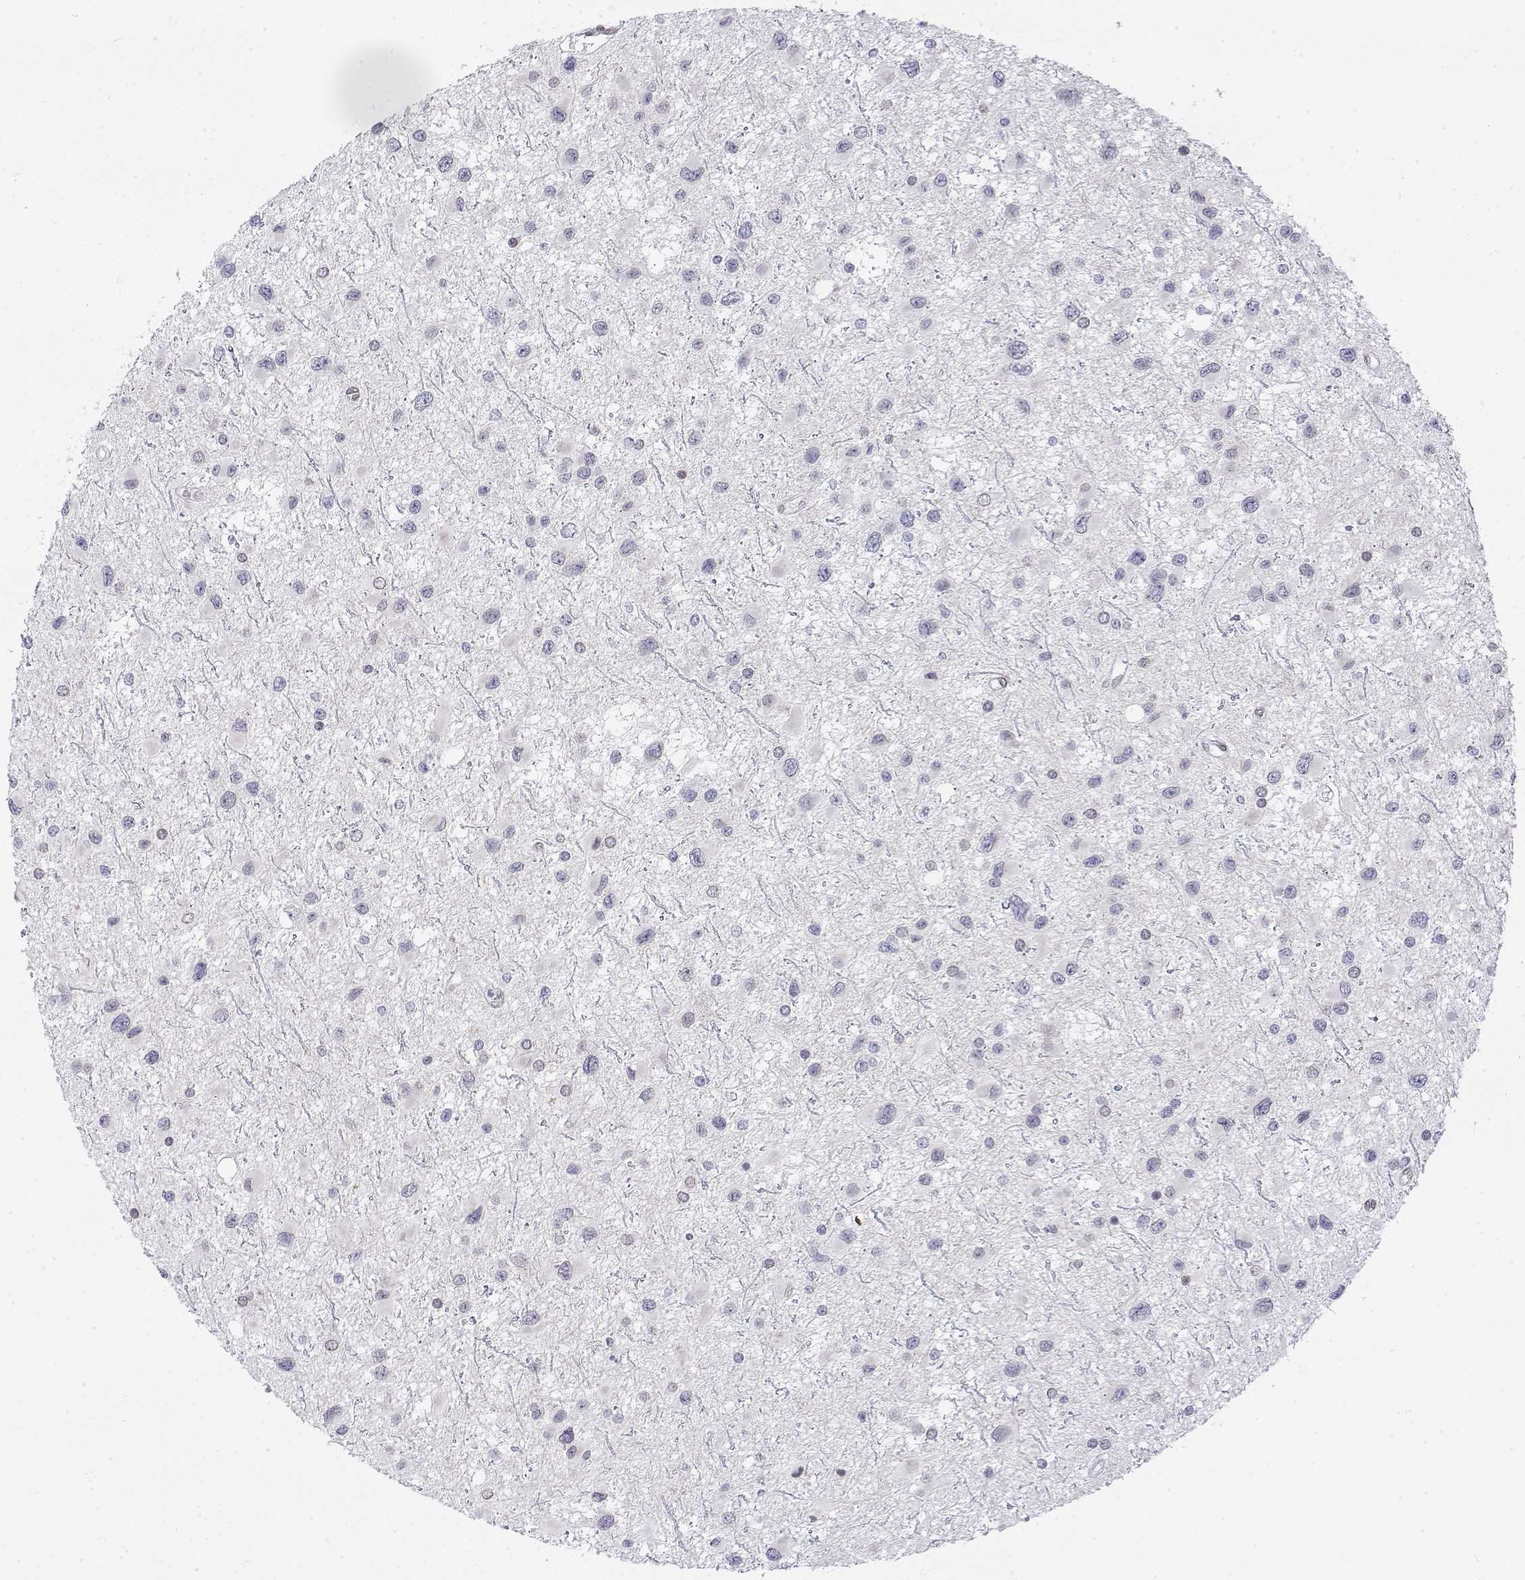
{"staining": {"intensity": "negative", "quantity": "none", "location": "none"}, "tissue": "glioma", "cell_type": "Tumor cells", "image_type": "cancer", "snomed": [{"axis": "morphology", "description": "Glioma, malignant, Low grade"}, {"axis": "topography", "description": "Brain"}], "caption": "This is an IHC histopathology image of glioma. There is no positivity in tumor cells.", "gene": "ZNF532", "patient": {"sex": "female", "age": 32}}